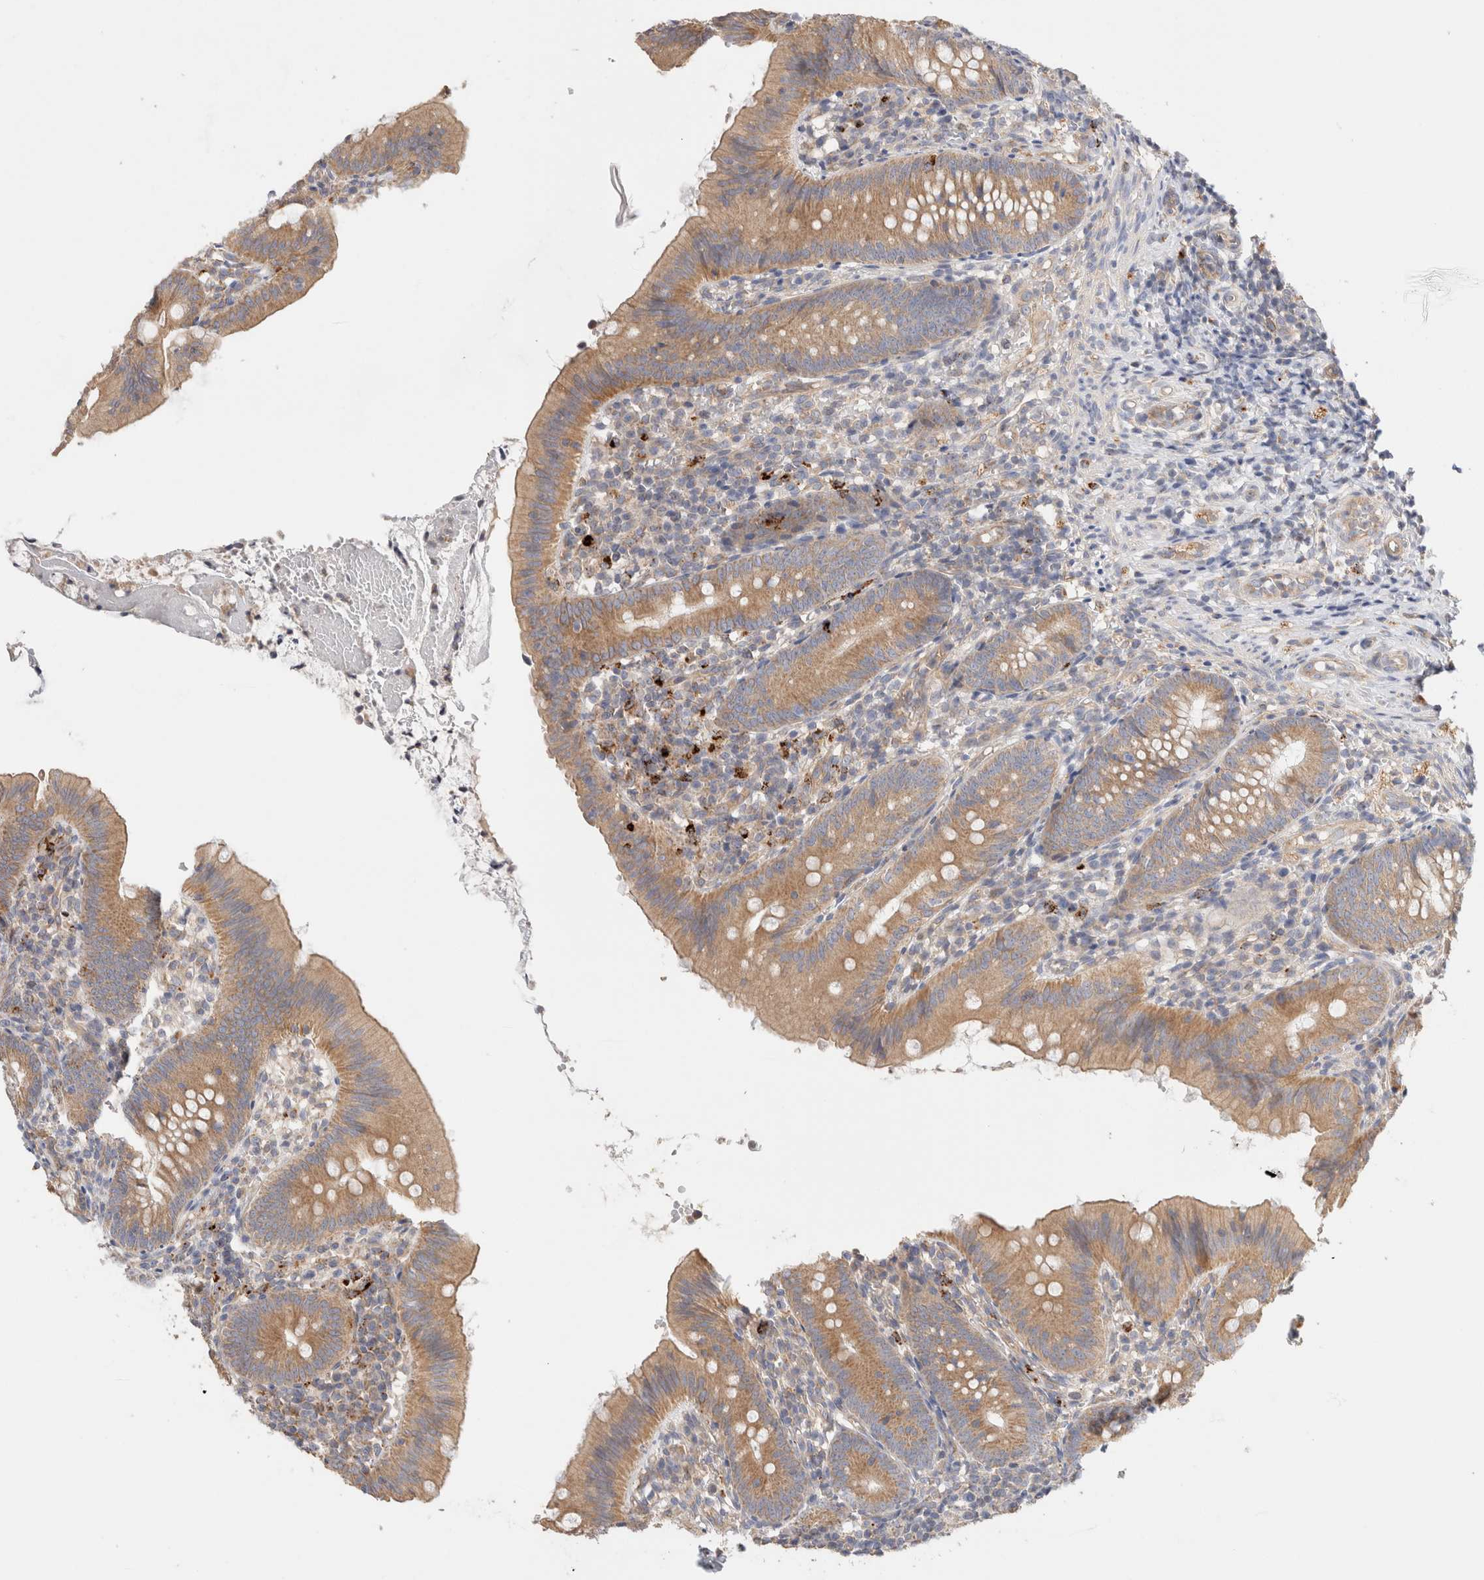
{"staining": {"intensity": "moderate", "quantity": ">75%", "location": "cytoplasmic/membranous"}, "tissue": "appendix", "cell_type": "Glandular cells", "image_type": "normal", "snomed": [{"axis": "morphology", "description": "Normal tissue, NOS"}, {"axis": "topography", "description": "Appendix"}], "caption": "Brown immunohistochemical staining in unremarkable human appendix displays moderate cytoplasmic/membranous expression in about >75% of glandular cells.", "gene": "B3GNTL1", "patient": {"sex": "male", "age": 1}}